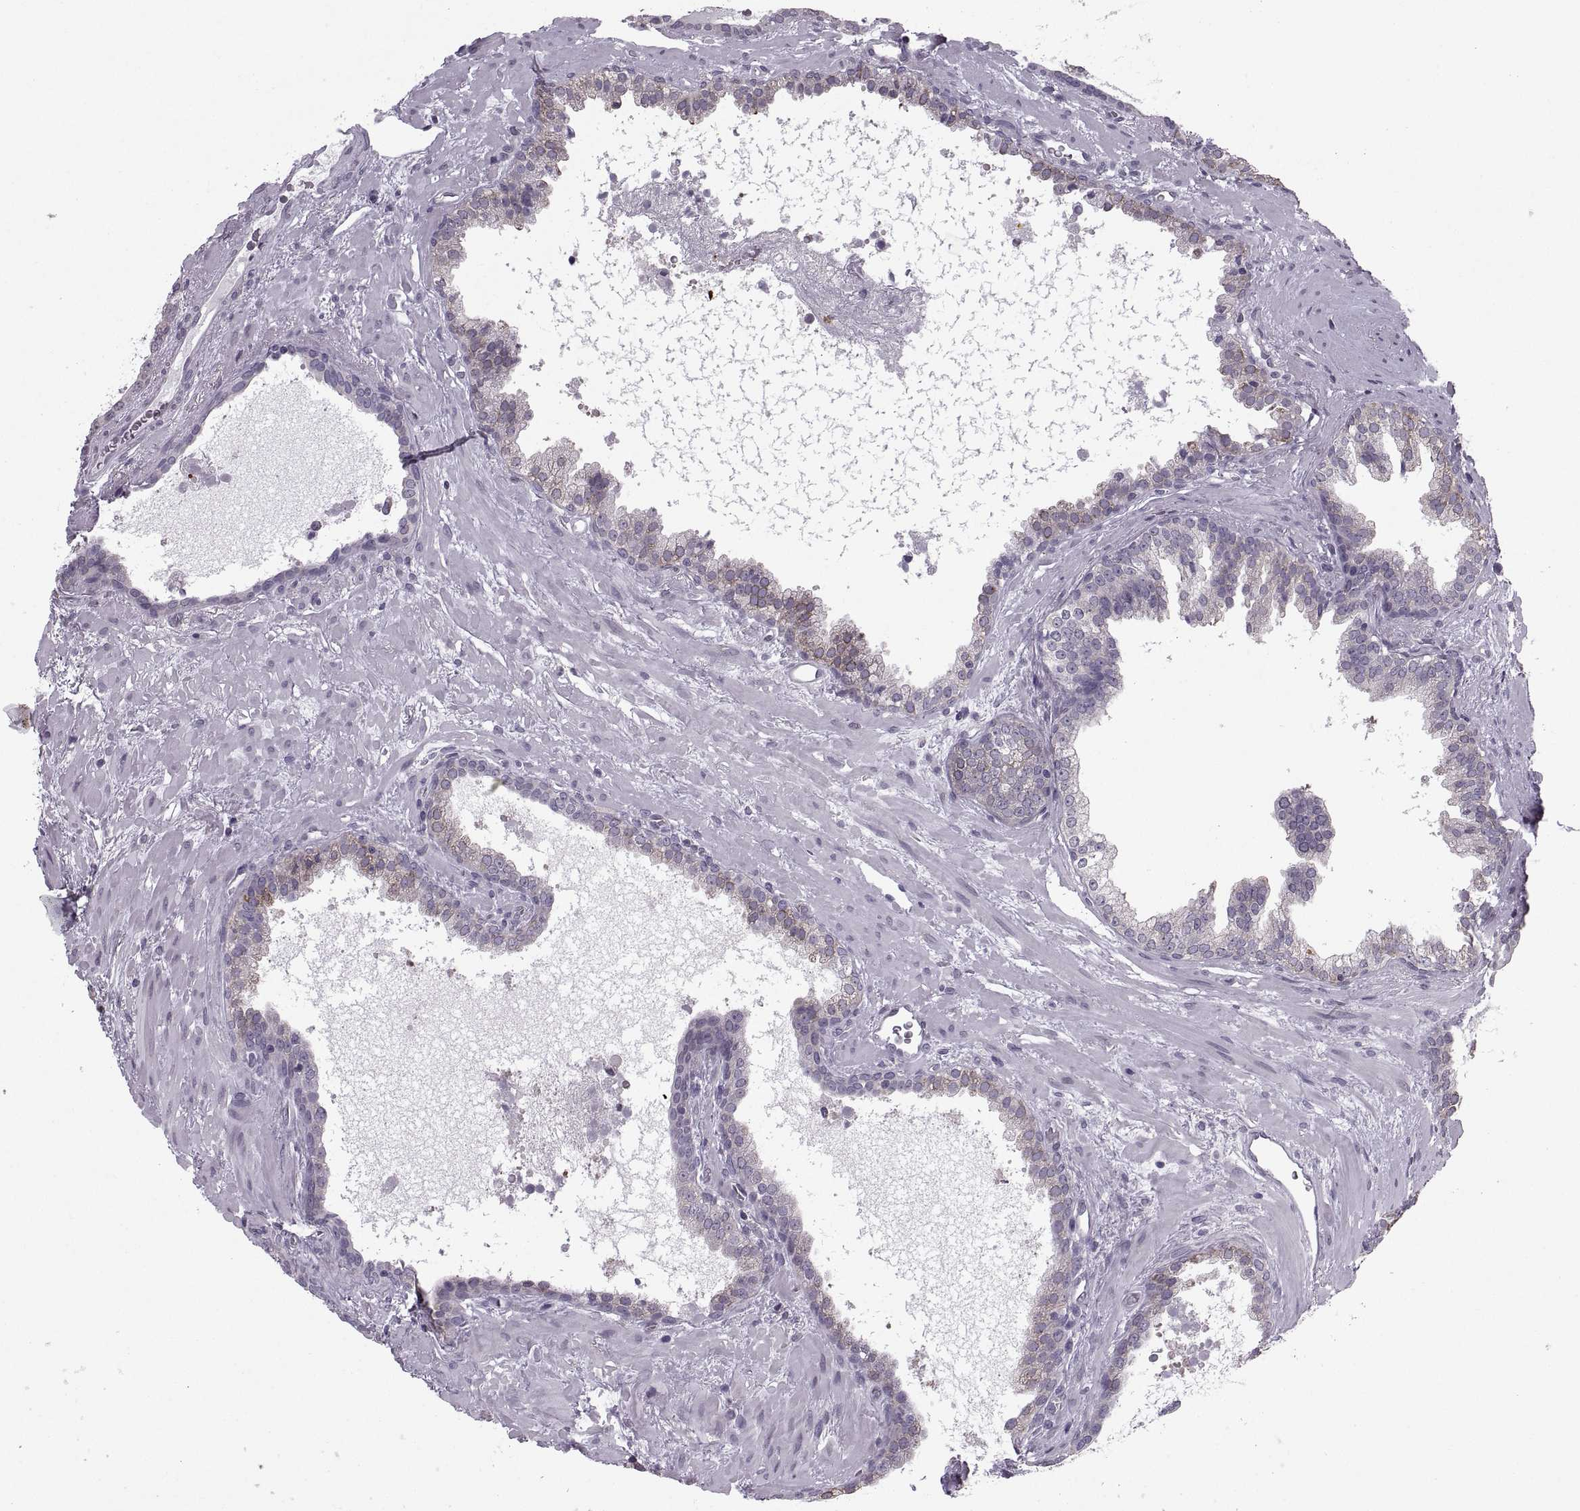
{"staining": {"intensity": "negative", "quantity": "none", "location": "none"}, "tissue": "prostate cancer", "cell_type": "Tumor cells", "image_type": "cancer", "snomed": [{"axis": "morphology", "description": "Adenocarcinoma, NOS"}, {"axis": "topography", "description": "Prostate"}], "caption": "Immunohistochemical staining of human prostate cancer shows no significant expression in tumor cells. (Stains: DAB (3,3'-diaminobenzidine) IHC with hematoxylin counter stain, Microscopy: brightfield microscopy at high magnification).", "gene": "PABPC1", "patient": {"sex": "male", "age": 66}}